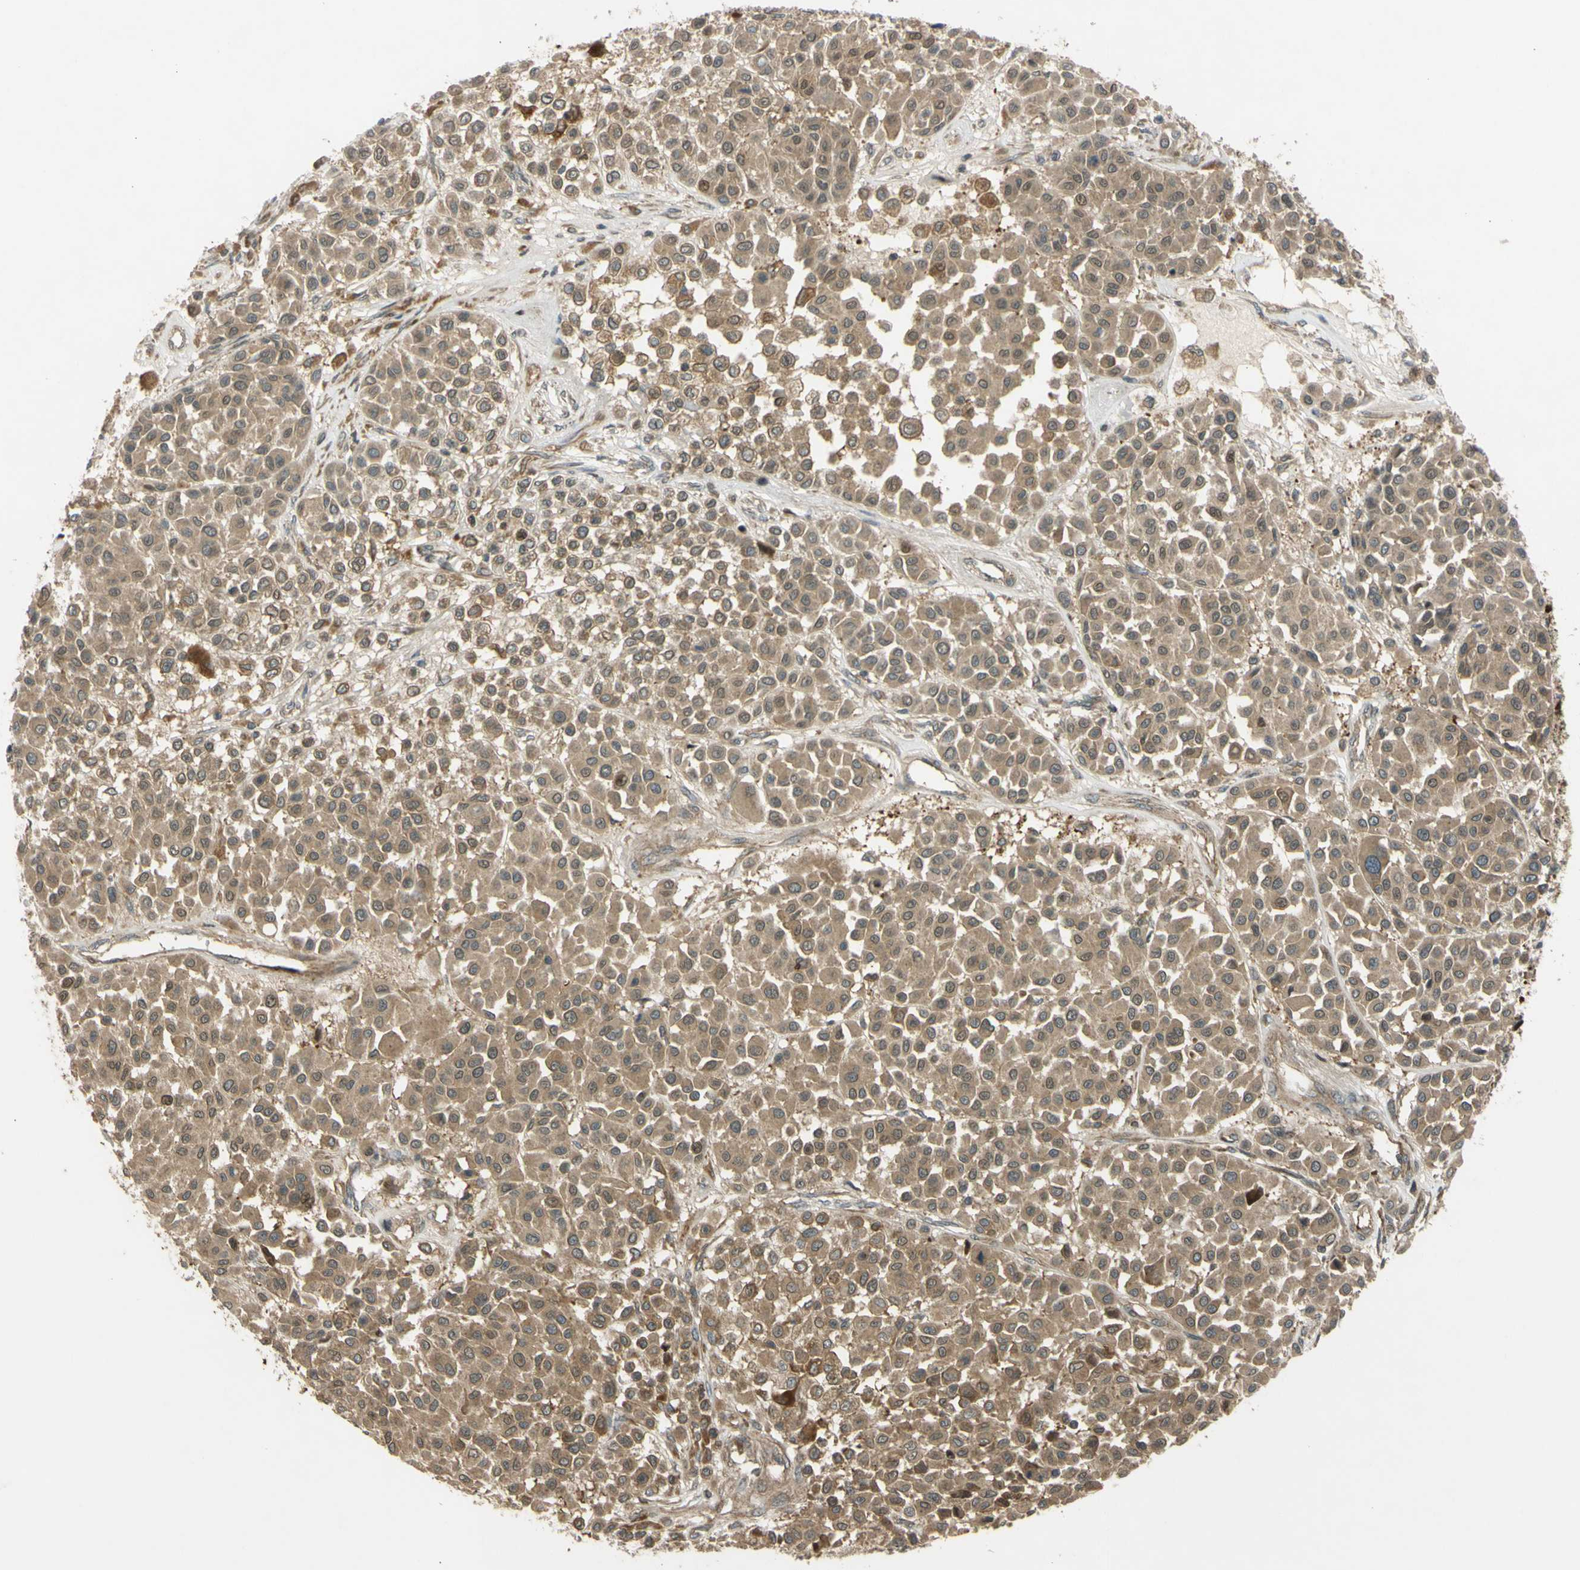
{"staining": {"intensity": "moderate", "quantity": ">75%", "location": "cytoplasmic/membranous"}, "tissue": "melanoma", "cell_type": "Tumor cells", "image_type": "cancer", "snomed": [{"axis": "morphology", "description": "Malignant melanoma, Metastatic site"}, {"axis": "topography", "description": "Soft tissue"}], "caption": "Protein analysis of melanoma tissue reveals moderate cytoplasmic/membranous positivity in approximately >75% of tumor cells.", "gene": "FLII", "patient": {"sex": "male", "age": 41}}